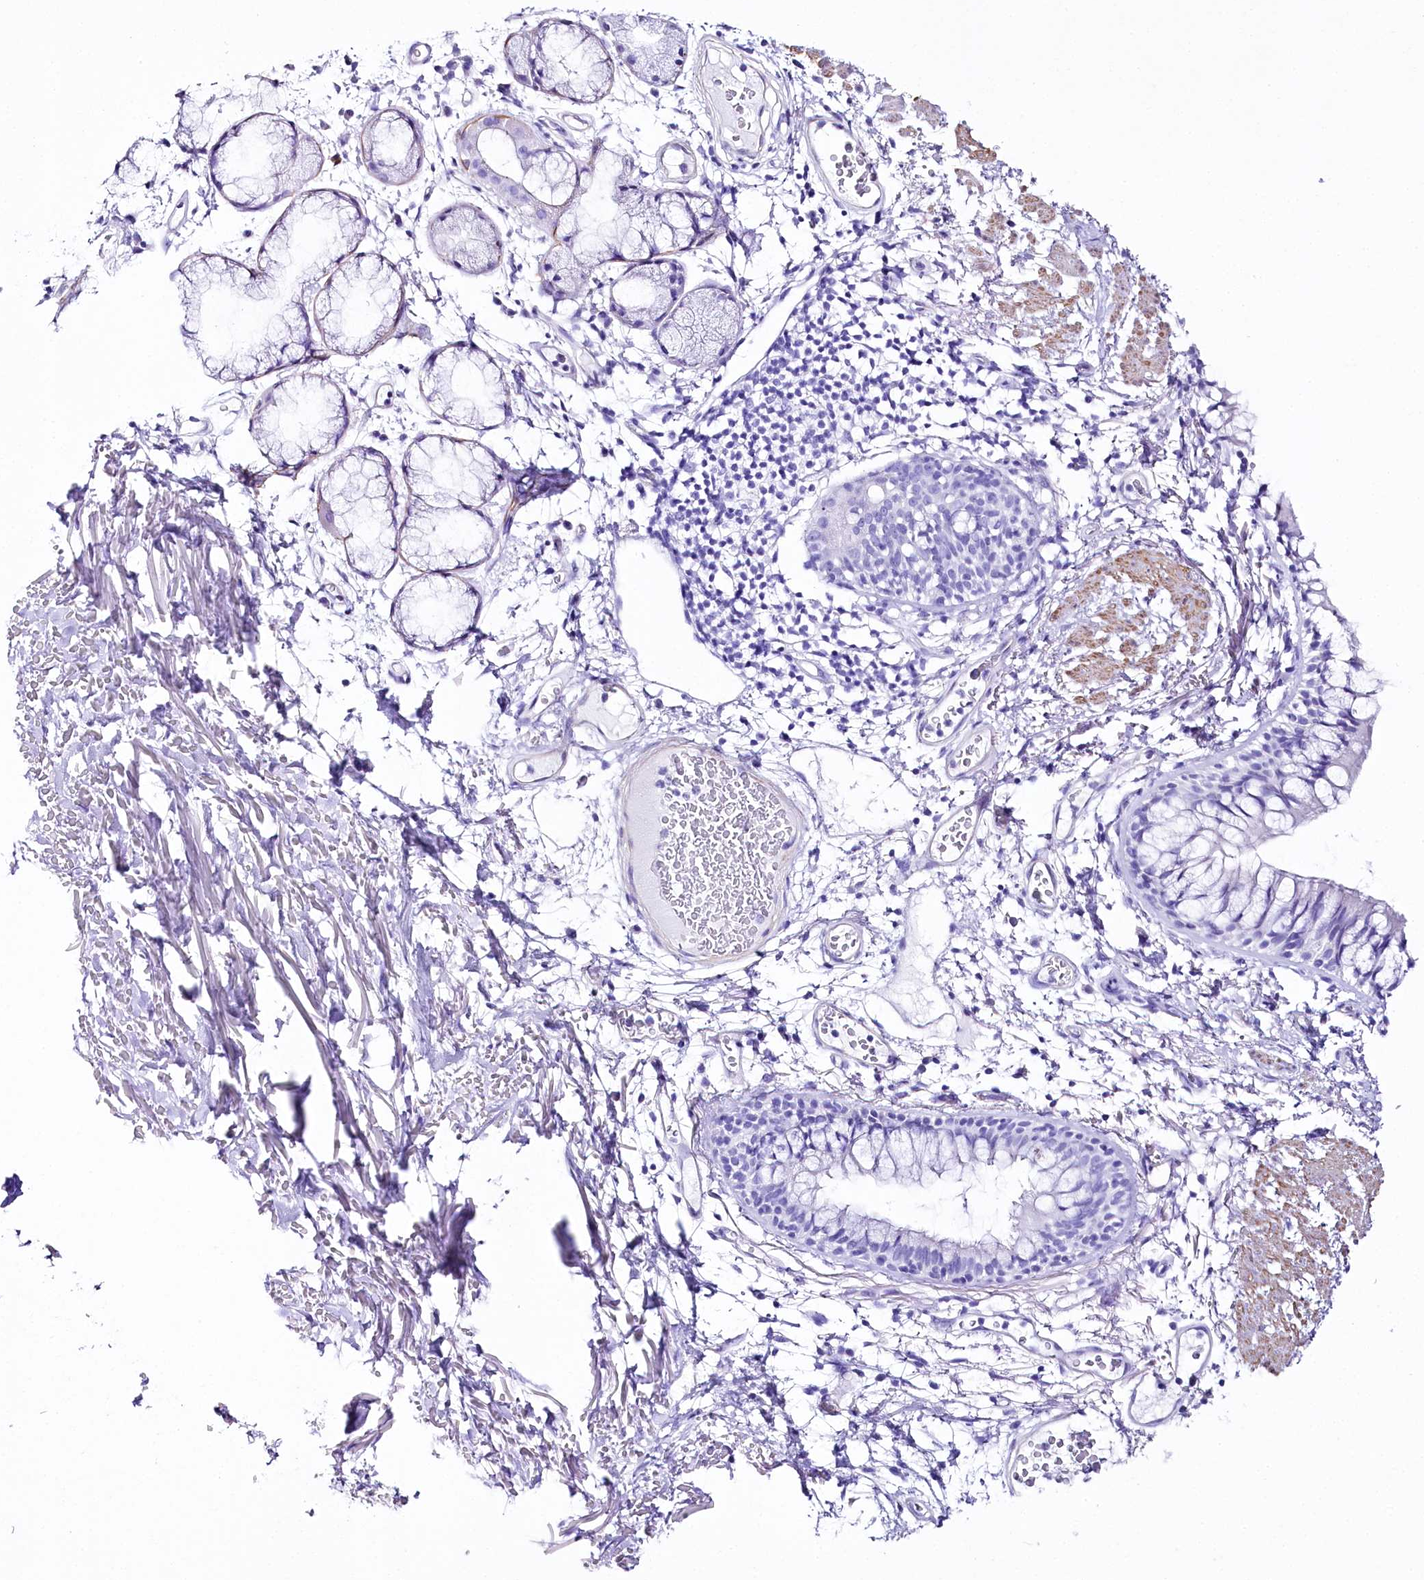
{"staining": {"intensity": "negative", "quantity": "none", "location": "none"}, "tissue": "bronchus", "cell_type": "Respiratory epithelial cells", "image_type": "normal", "snomed": [{"axis": "morphology", "description": "Normal tissue, NOS"}, {"axis": "topography", "description": "Cartilage tissue"}, {"axis": "topography", "description": "Bronchus"}], "caption": "An immunohistochemistry (IHC) micrograph of unremarkable bronchus is shown. There is no staining in respiratory epithelial cells of bronchus. (Immunohistochemistry, brightfield microscopy, high magnification).", "gene": "CSN3", "patient": {"sex": "female", "age": 73}}